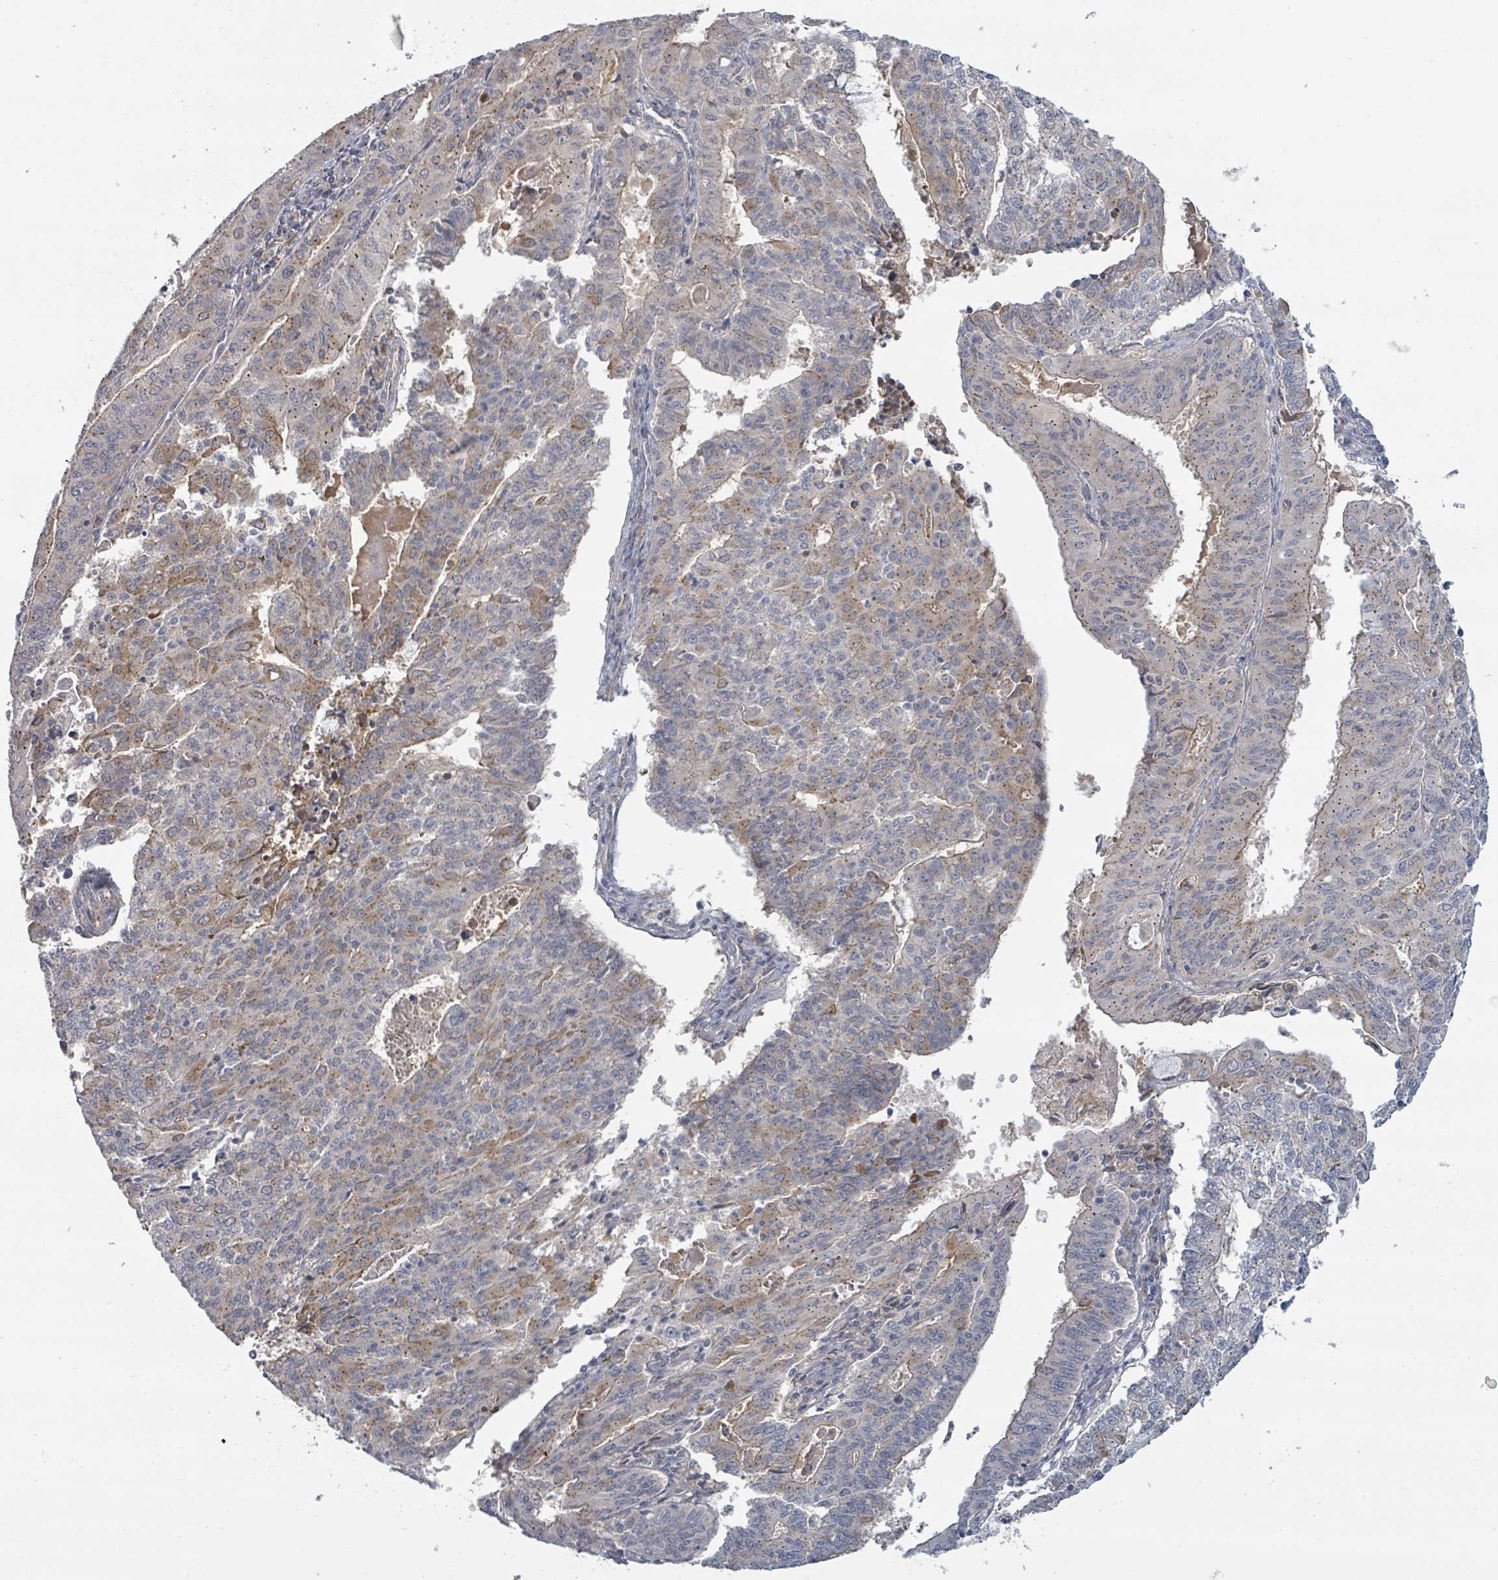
{"staining": {"intensity": "weak", "quantity": "<25%", "location": "cytoplasmic/membranous"}, "tissue": "endometrial cancer", "cell_type": "Tumor cells", "image_type": "cancer", "snomed": [{"axis": "morphology", "description": "Adenocarcinoma, NOS"}, {"axis": "topography", "description": "Endometrium"}], "caption": "Endometrial cancer (adenocarcinoma) was stained to show a protein in brown. There is no significant positivity in tumor cells. (DAB (3,3'-diaminobenzidine) immunohistochemistry (IHC) with hematoxylin counter stain).", "gene": "COL5A3", "patient": {"sex": "female", "age": 59}}